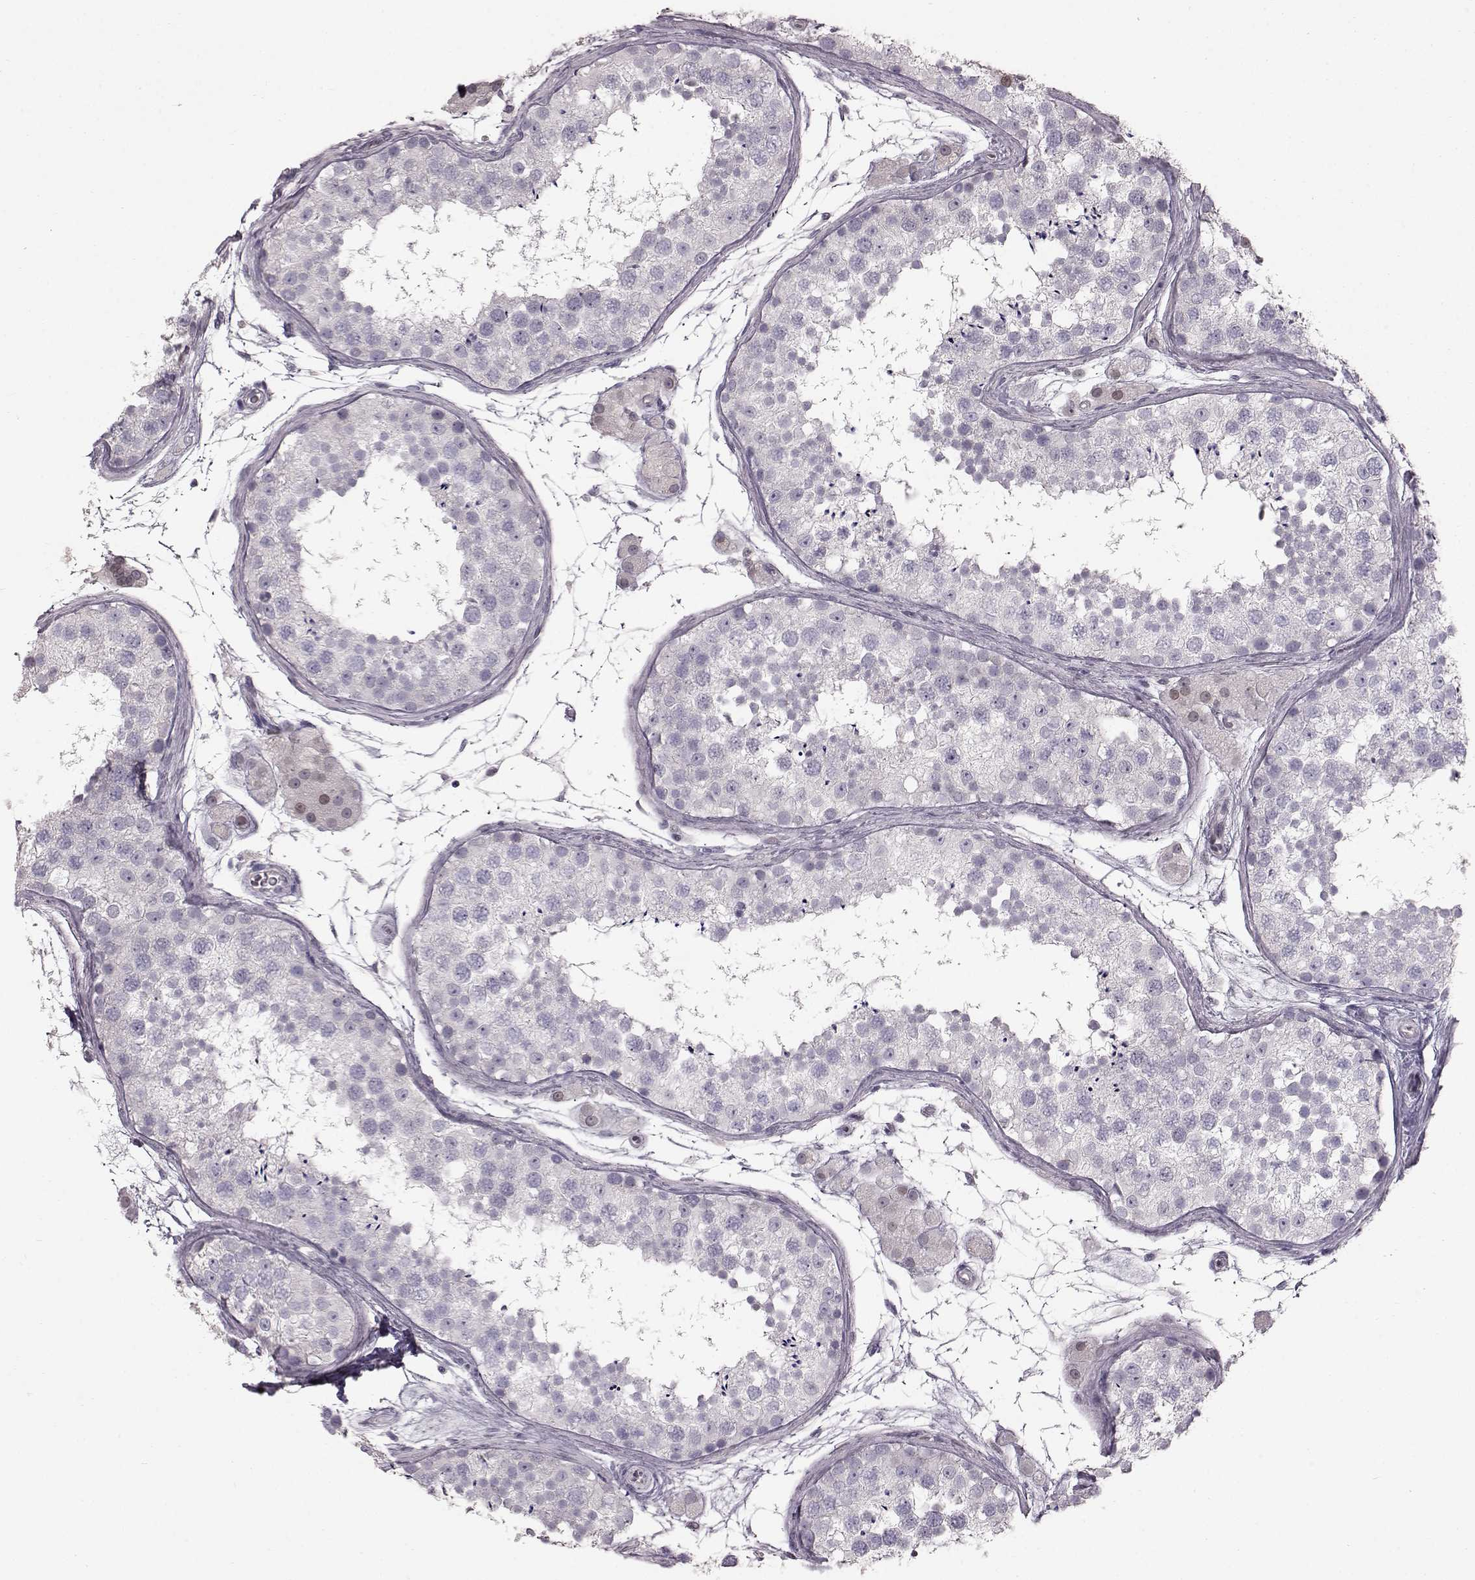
{"staining": {"intensity": "negative", "quantity": "none", "location": "none"}, "tissue": "testis", "cell_type": "Cells in seminiferous ducts", "image_type": "normal", "snomed": [{"axis": "morphology", "description": "Normal tissue, NOS"}, {"axis": "topography", "description": "Testis"}], "caption": "The micrograph demonstrates no significant staining in cells in seminiferous ducts of testis.", "gene": "TCHHL1", "patient": {"sex": "male", "age": 41}}